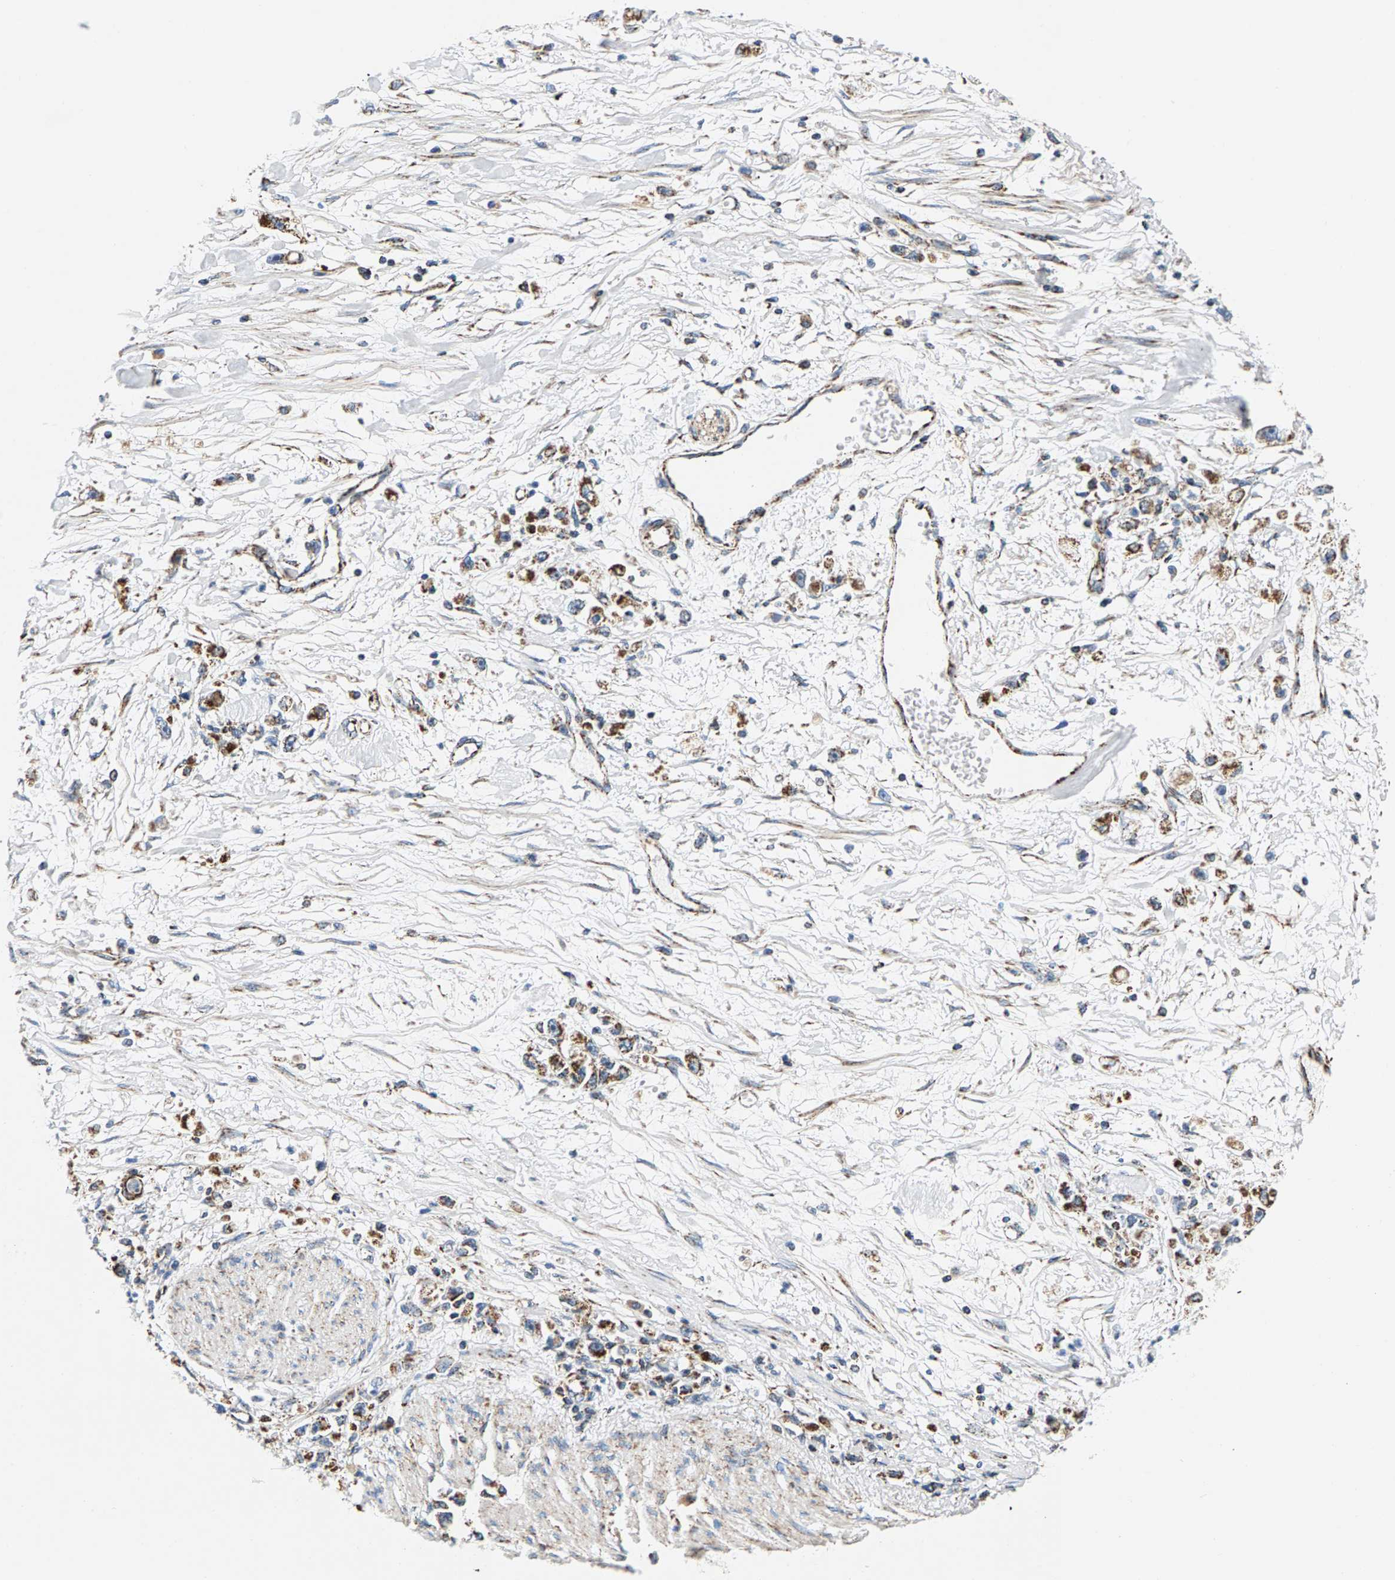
{"staining": {"intensity": "moderate", "quantity": ">75%", "location": "cytoplasmic/membranous"}, "tissue": "stomach cancer", "cell_type": "Tumor cells", "image_type": "cancer", "snomed": [{"axis": "morphology", "description": "Adenocarcinoma, NOS"}, {"axis": "topography", "description": "Stomach"}], "caption": "Human stomach cancer stained with a brown dye demonstrates moderate cytoplasmic/membranous positive positivity in approximately >75% of tumor cells.", "gene": "PDE1A", "patient": {"sex": "female", "age": 59}}